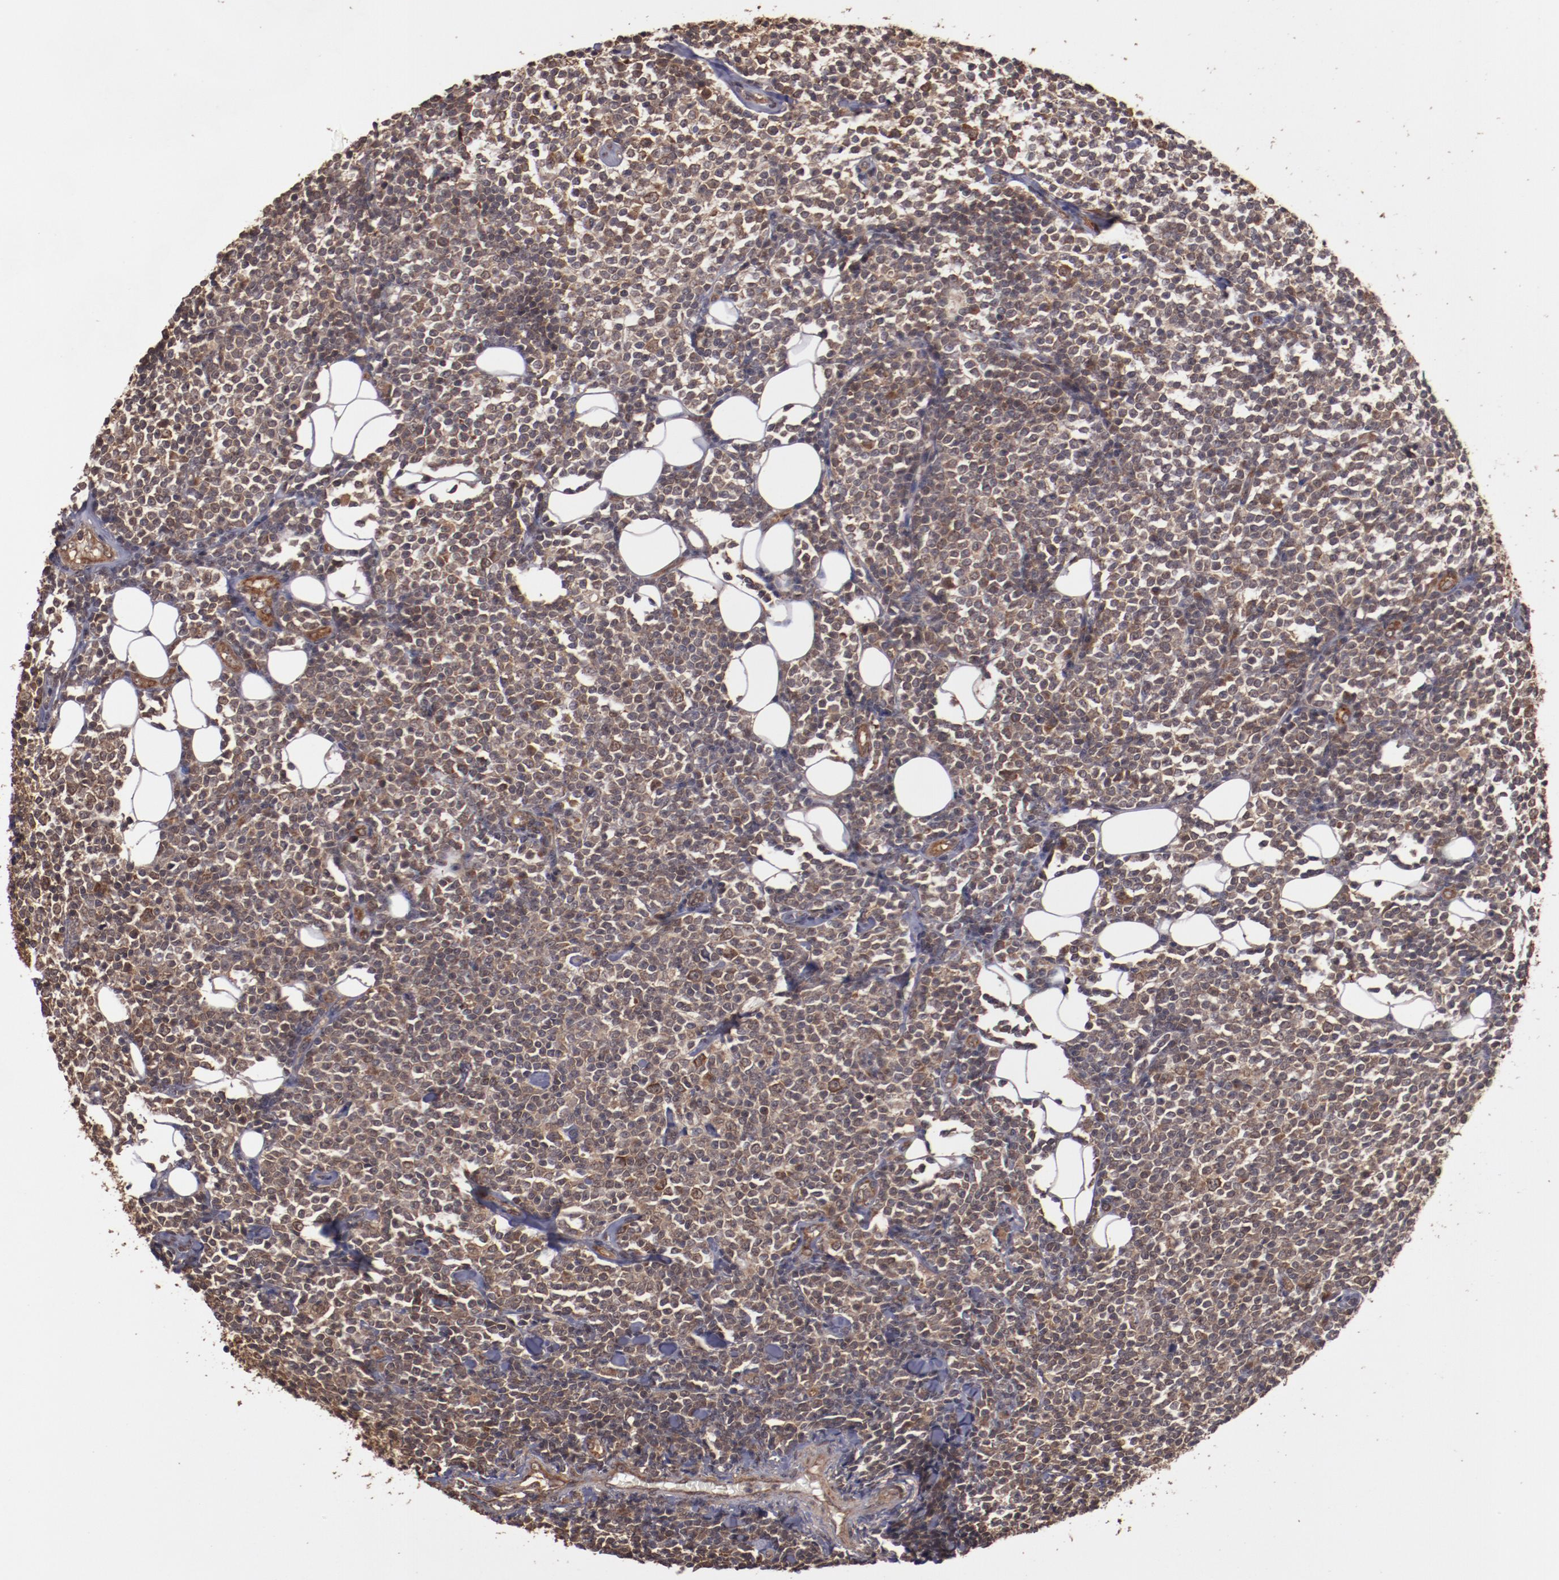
{"staining": {"intensity": "strong", "quantity": ">75%", "location": "cytoplasmic/membranous"}, "tissue": "lymphoma", "cell_type": "Tumor cells", "image_type": "cancer", "snomed": [{"axis": "morphology", "description": "Malignant lymphoma, non-Hodgkin's type, Low grade"}, {"axis": "topography", "description": "Soft tissue"}], "caption": "A micrograph showing strong cytoplasmic/membranous expression in approximately >75% of tumor cells in low-grade malignant lymphoma, non-Hodgkin's type, as visualized by brown immunohistochemical staining.", "gene": "TXNDC16", "patient": {"sex": "male", "age": 92}}